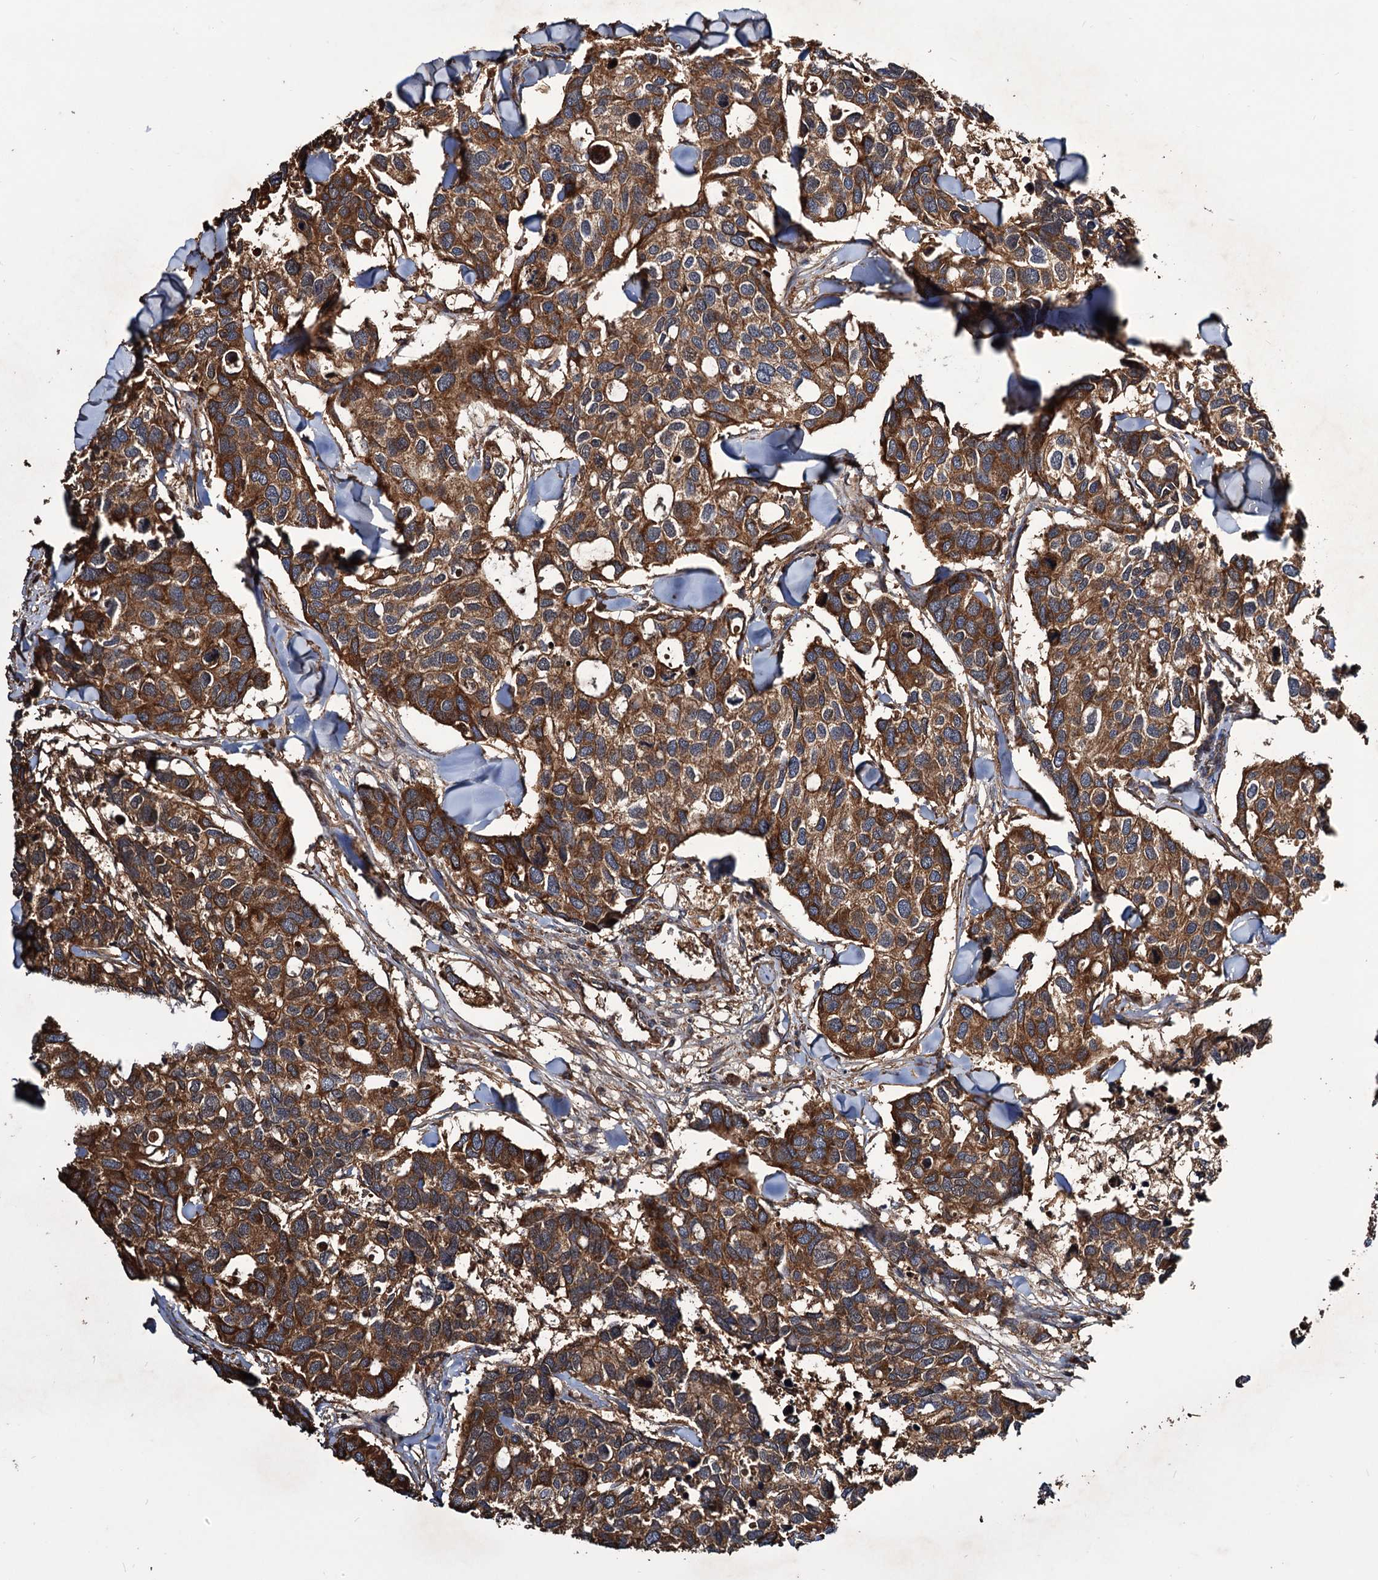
{"staining": {"intensity": "strong", "quantity": ">75%", "location": "cytoplasmic/membranous"}, "tissue": "breast cancer", "cell_type": "Tumor cells", "image_type": "cancer", "snomed": [{"axis": "morphology", "description": "Duct carcinoma"}, {"axis": "topography", "description": "Breast"}], "caption": "Protein staining of breast cancer tissue demonstrates strong cytoplasmic/membranous positivity in about >75% of tumor cells.", "gene": "MRPL42", "patient": {"sex": "female", "age": 83}}